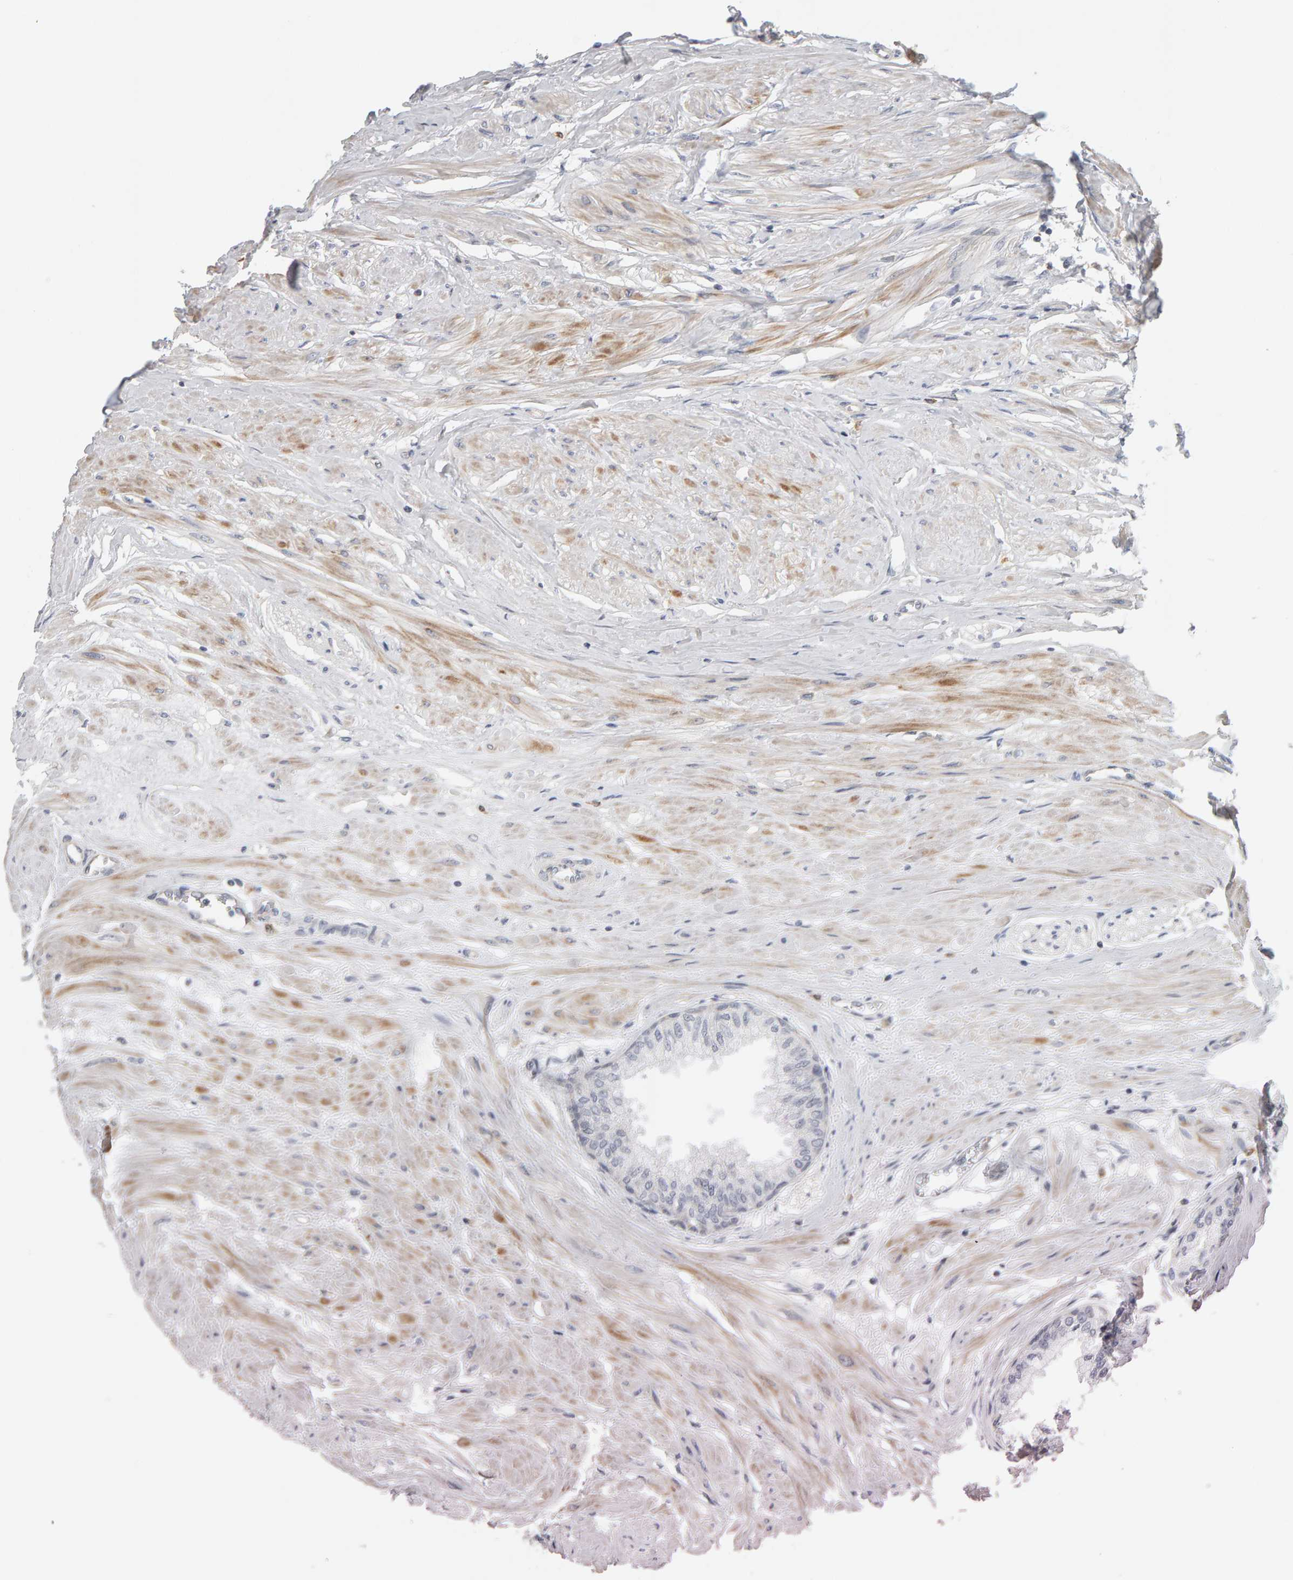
{"staining": {"intensity": "weak", "quantity": "<25%", "location": "cytoplasmic/membranous"}, "tissue": "seminal vesicle", "cell_type": "Glandular cells", "image_type": "normal", "snomed": [{"axis": "morphology", "description": "Normal tissue, NOS"}, {"axis": "topography", "description": "Prostate"}, {"axis": "topography", "description": "Seminal veicle"}], "caption": "Normal seminal vesicle was stained to show a protein in brown. There is no significant expression in glandular cells.", "gene": "MSRA", "patient": {"sex": "male", "age": 60}}